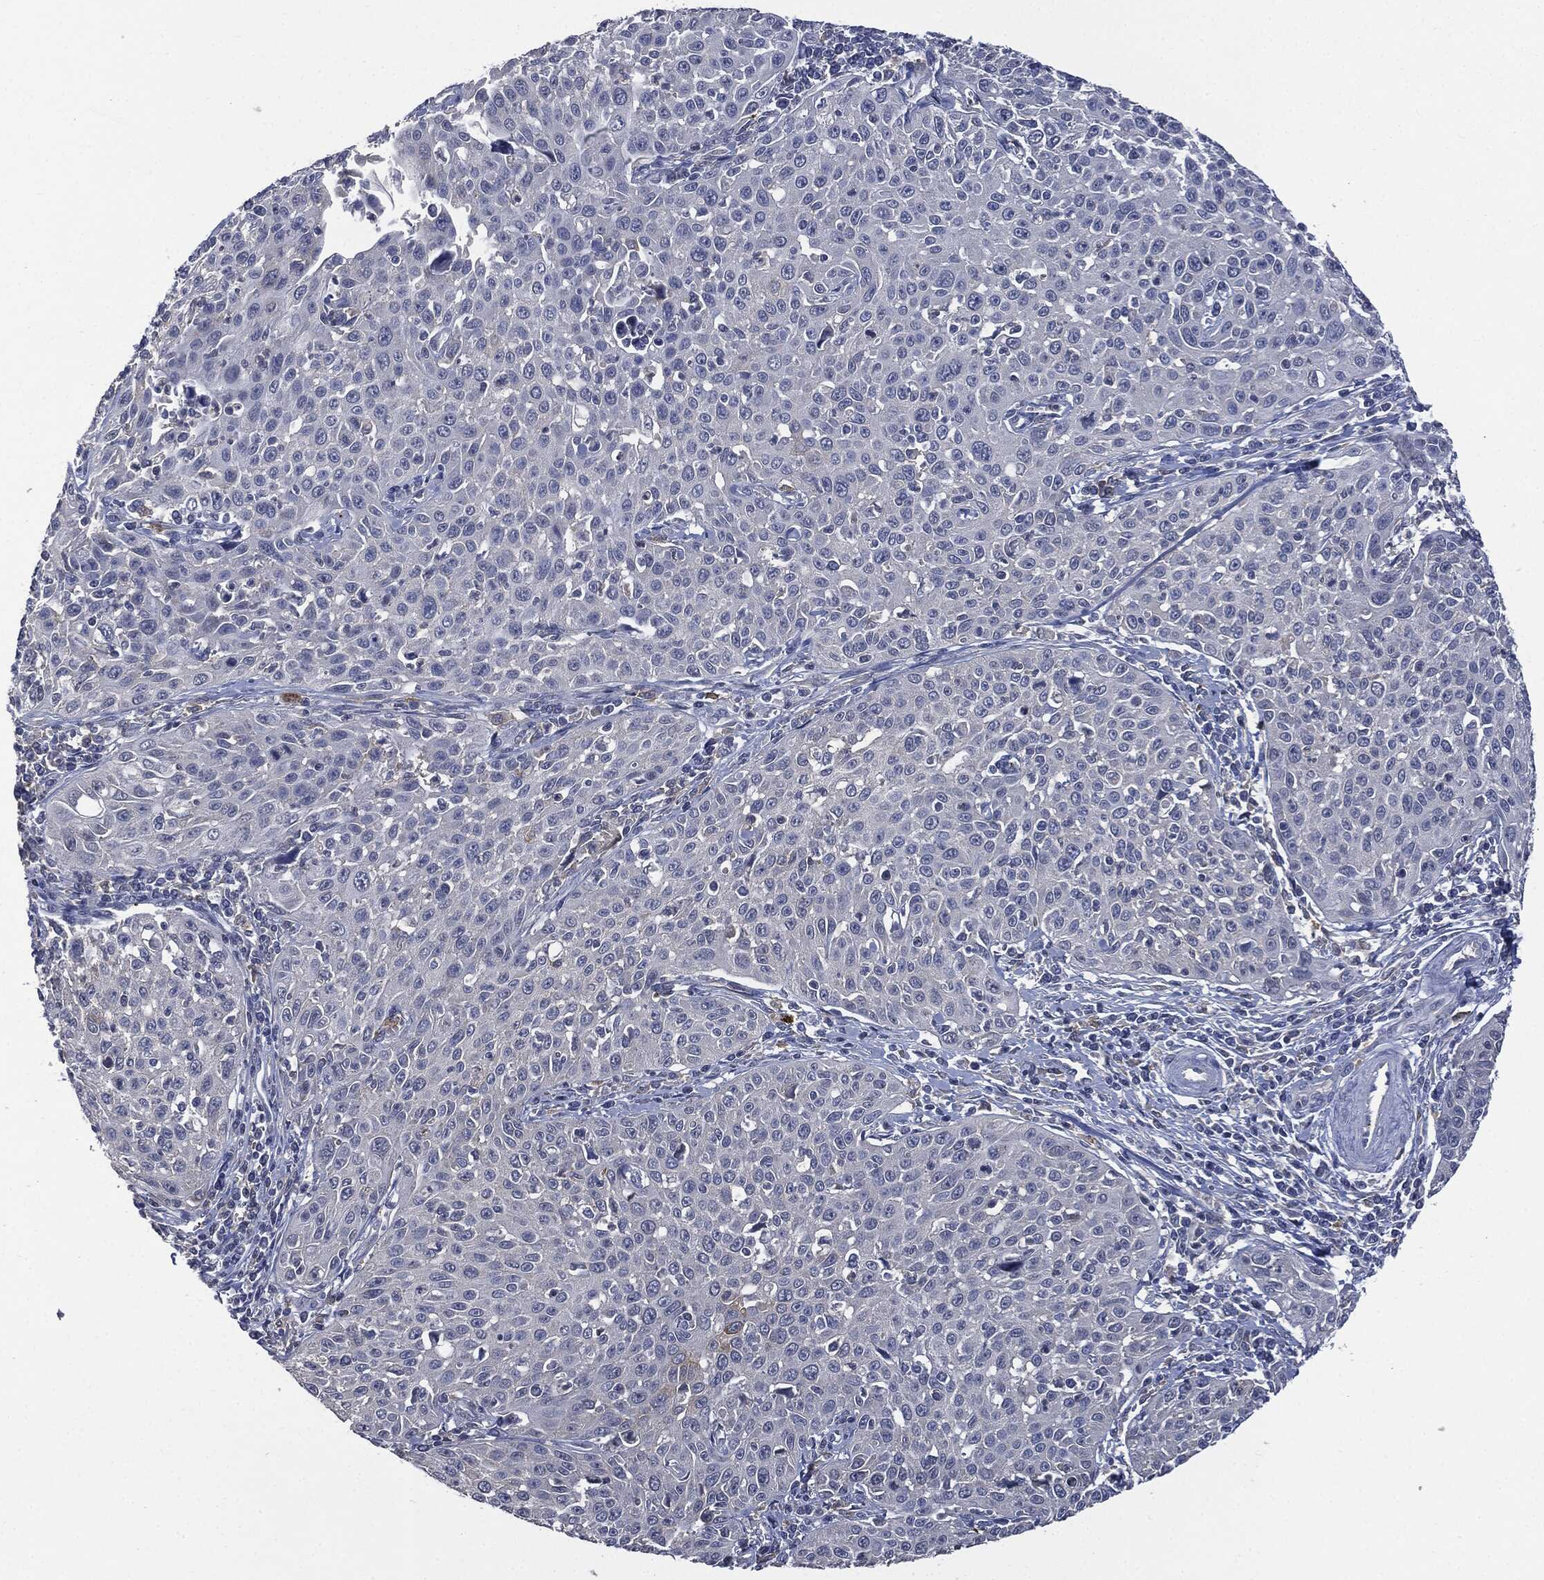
{"staining": {"intensity": "negative", "quantity": "none", "location": "none"}, "tissue": "cervical cancer", "cell_type": "Tumor cells", "image_type": "cancer", "snomed": [{"axis": "morphology", "description": "Squamous cell carcinoma, NOS"}, {"axis": "topography", "description": "Cervix"}], "caption": "High magnification brightfield microscopy of cervical cancer stained with DAB (3,3'-diaminobenzidine) (brown) and counterstained with hematoxylin (blue): tumor cells show no significant positivity.", "gene": "CD33", "patient": {"sex": "female", "age": 26}}